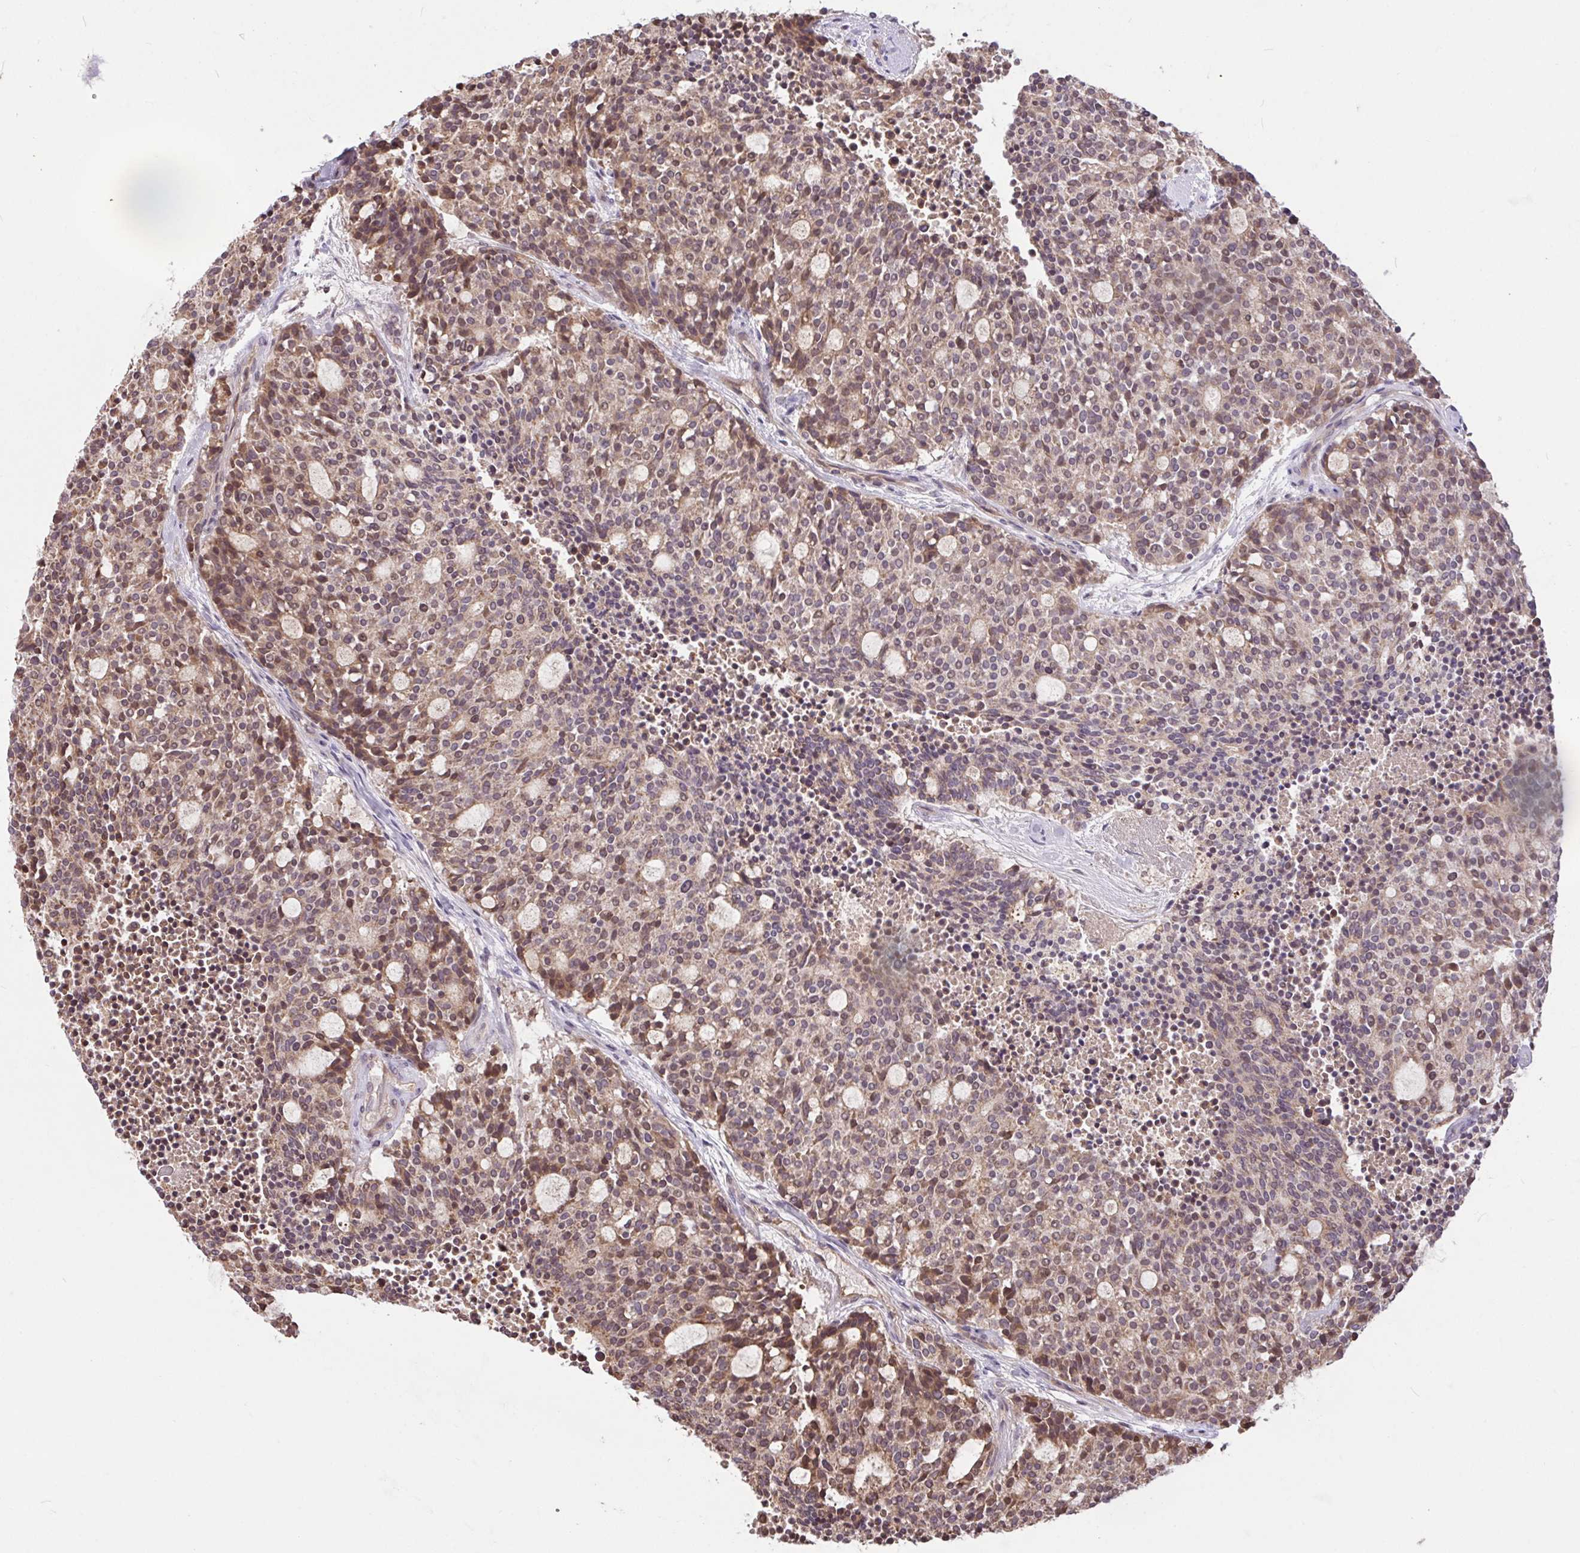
{"staining": {"intensity": "moderate", "quantity": "<25%", "location": "cytoplasmic/membranous,nuclear"}, "tissue": "carcinoid", "cell_type": "Tumor cells", "image_type": "cancer", "snomed": [{"axis": "morphology", "description": "Carcinoid, malignant, NOS"}, {"axis": "topography", "description": "Pancreas"}], "caption": "Carcinoid stained for a protein shows moderate cytoplasmic/membranous and nuclear positivity in tumor cells.", "gene": "FCER1A", "patient": {"sex": "female", "age": 54}}